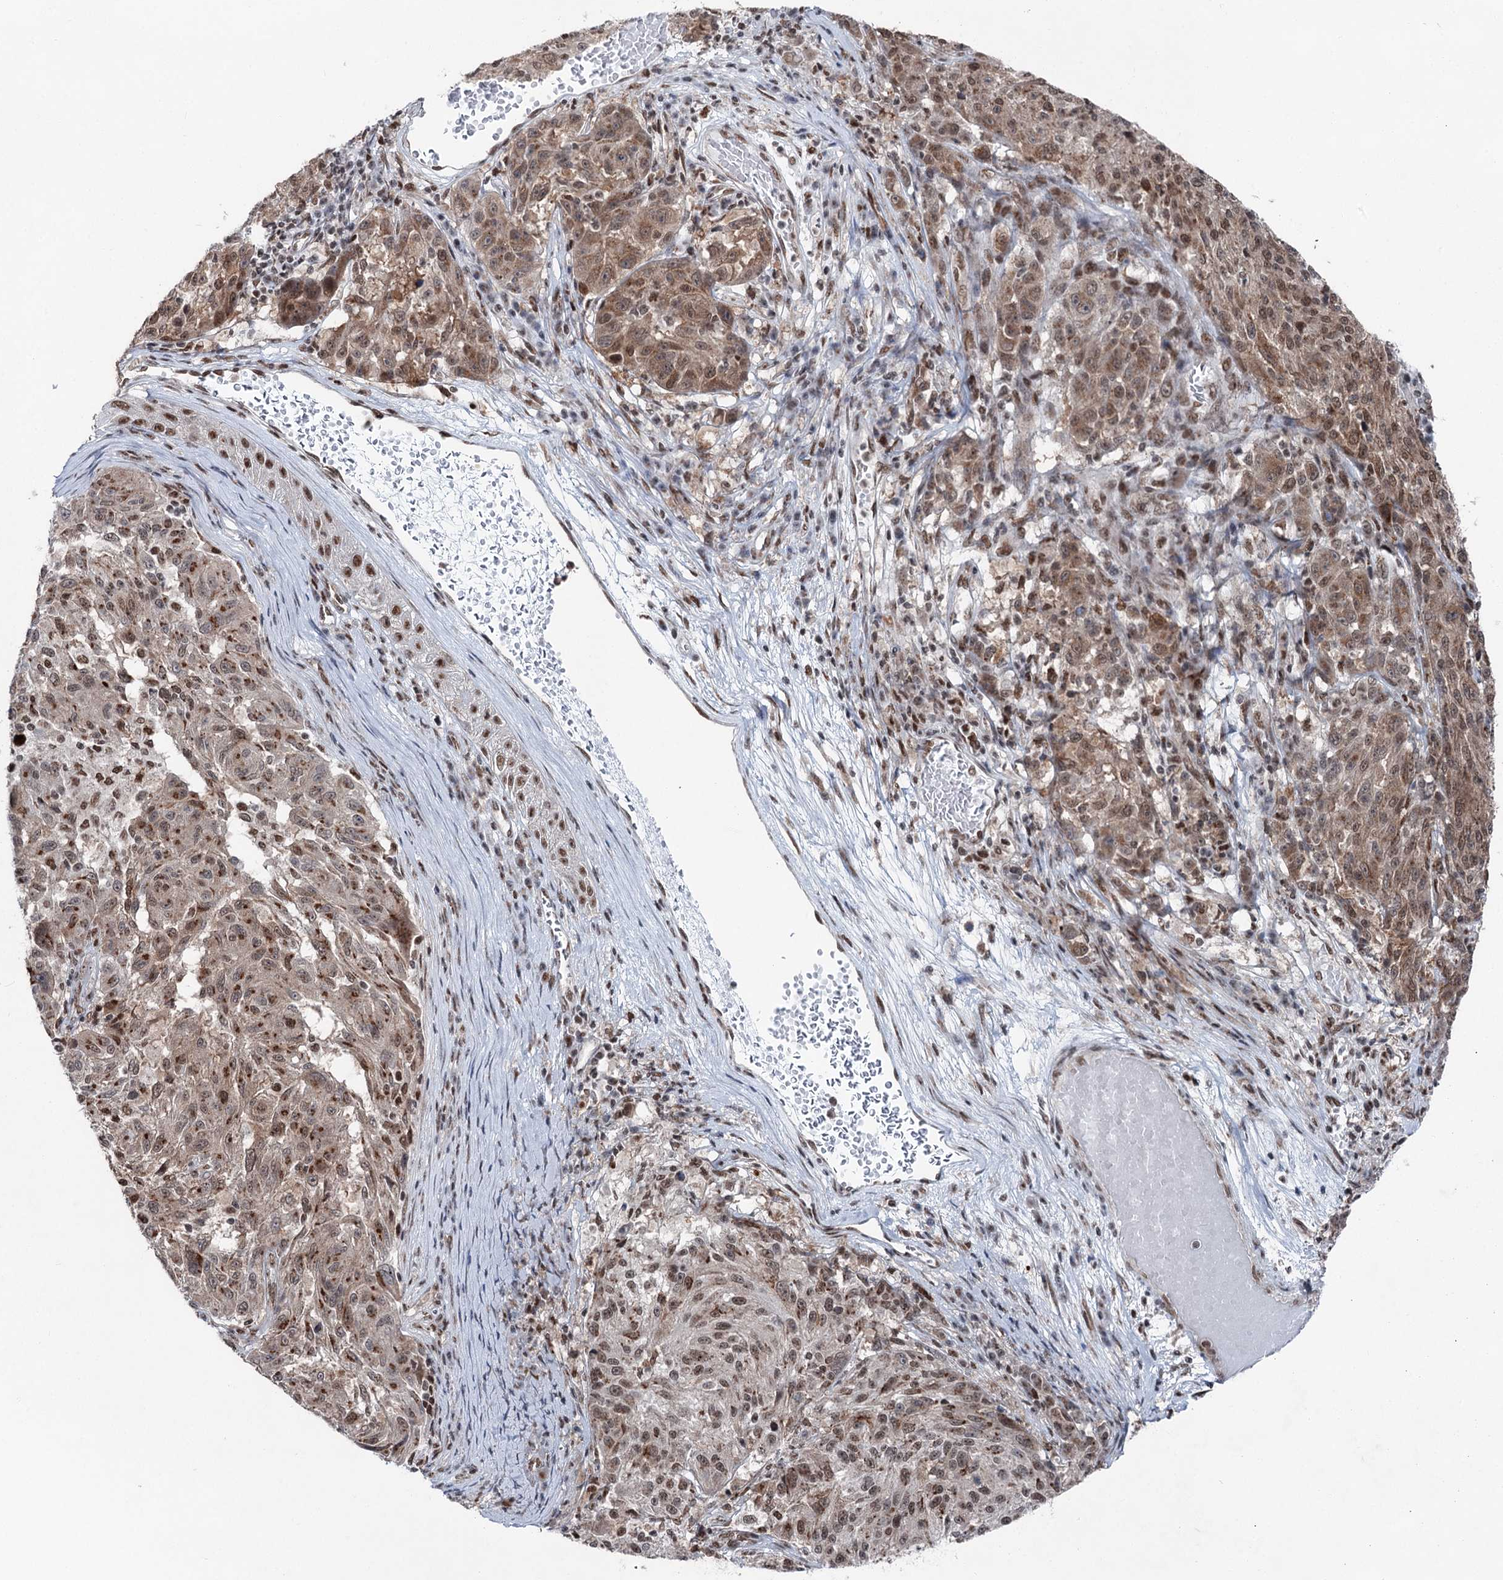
{"staining": {"intensity": "moderate", "quantity": ">75%", "location": "cytoplasmic/membranous,nuclear"}, "tissue": "melanoma", "cell_type": "Tumor cells", "image_type": "cancer", "snomed": [{"axis": "morphology", "description": "Malignant melanoma, NOS"}, {"axis": "topography", "description": "Skin"}], "caption": "This is an image of immunohistochemistry (IHC) staining of malignant melanoma, which shows moderate positivity in the cytoplasmic/membranous and nuclear of tumor cells.", "gene": "ZCCHC8", "patient": {"sex": "male", "age": 53}}